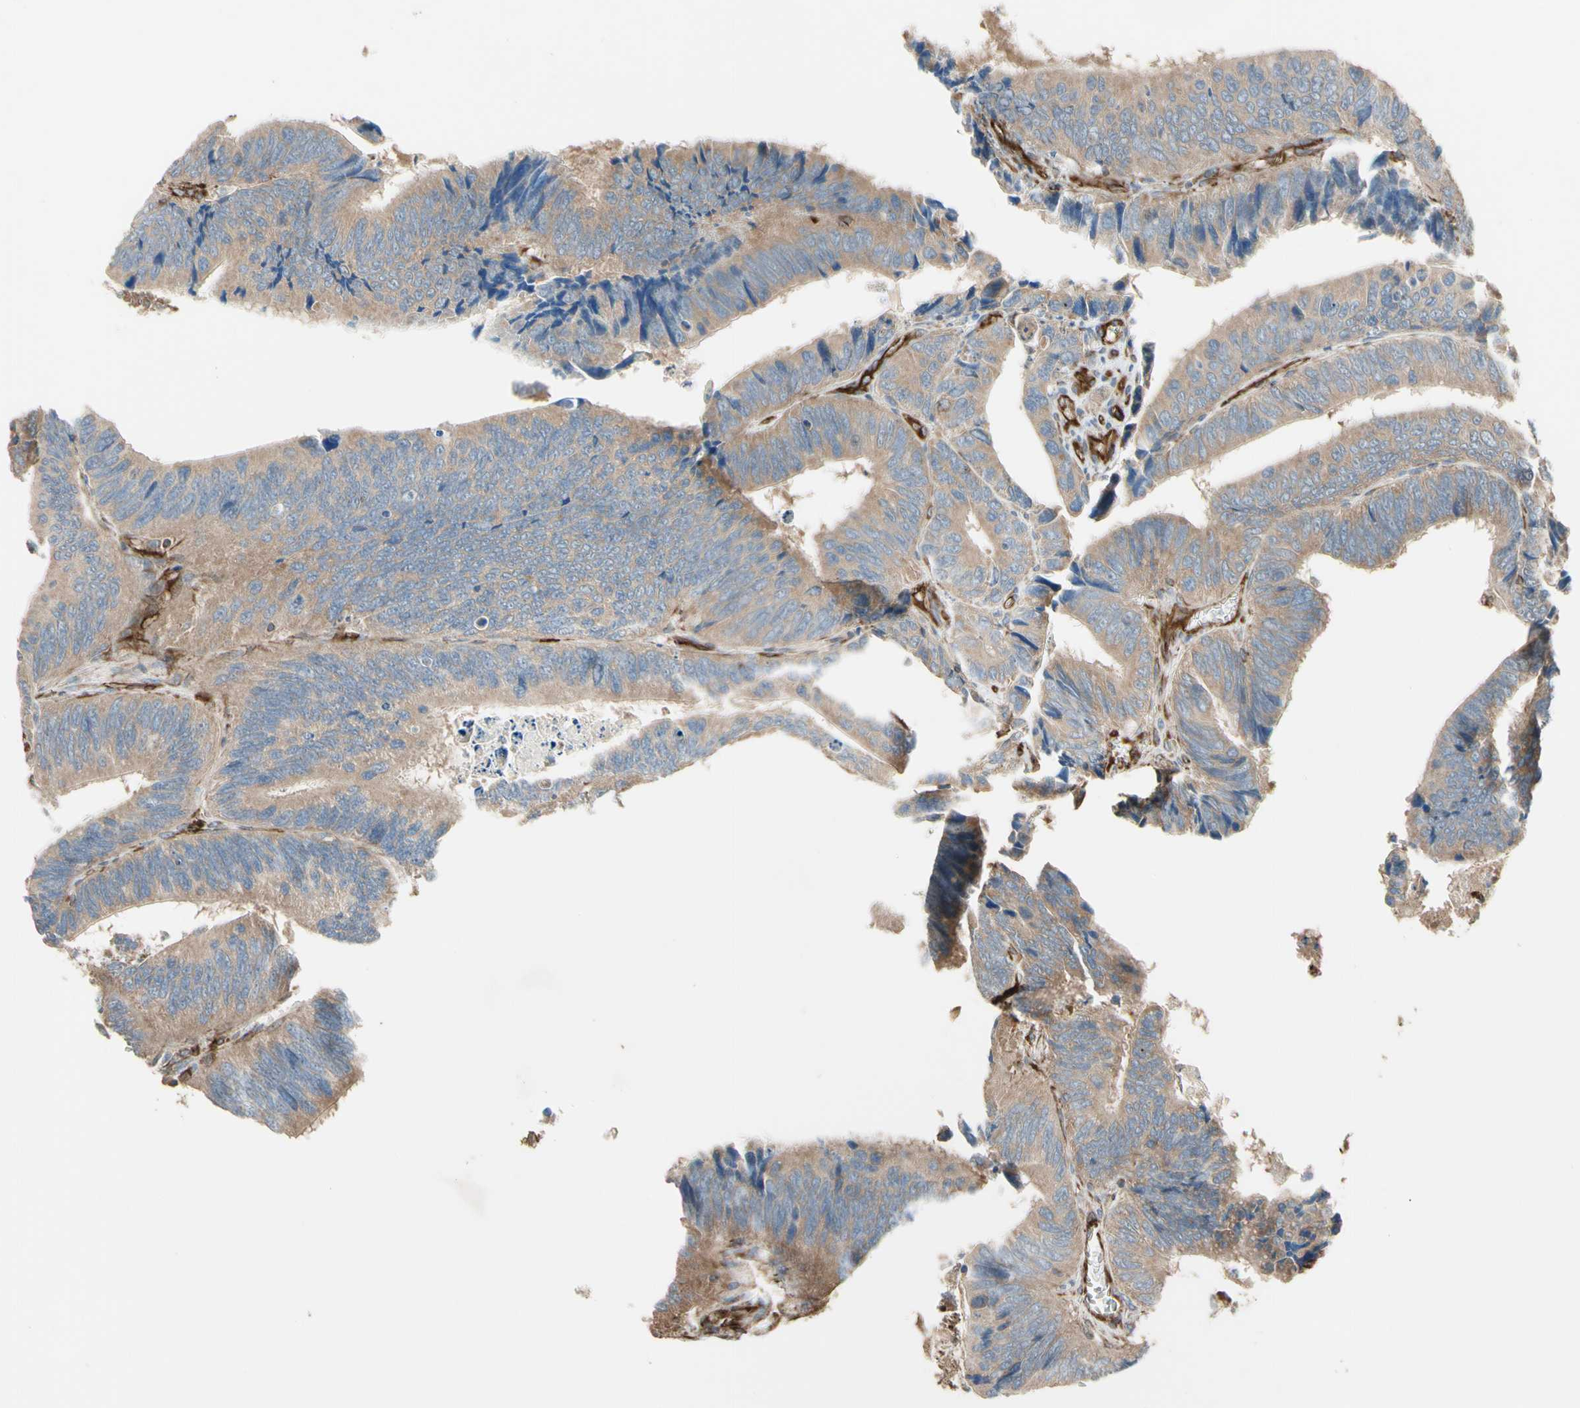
{"staining": {"intensity": "weak", "quantity": "25%-75%", "location": "cytoplasmic/membranous"}, "tissue": "colorectal cancer", "cell_type": "Tumor cells", "image_type": "cancer", "snomed": [{"axis": "morphology", "description": "Adenocarcinoma, NOS"}, {"axis": "topography", "description": "Colon"}], "caption": "Immunohistochemical staining of colorectal cancer displays weak cytoplasmic/membranous protein expression in about 25%-75% of tumor cells.", "gene": "TRAF2", "patient": {"sex": "male", "age": 72}}